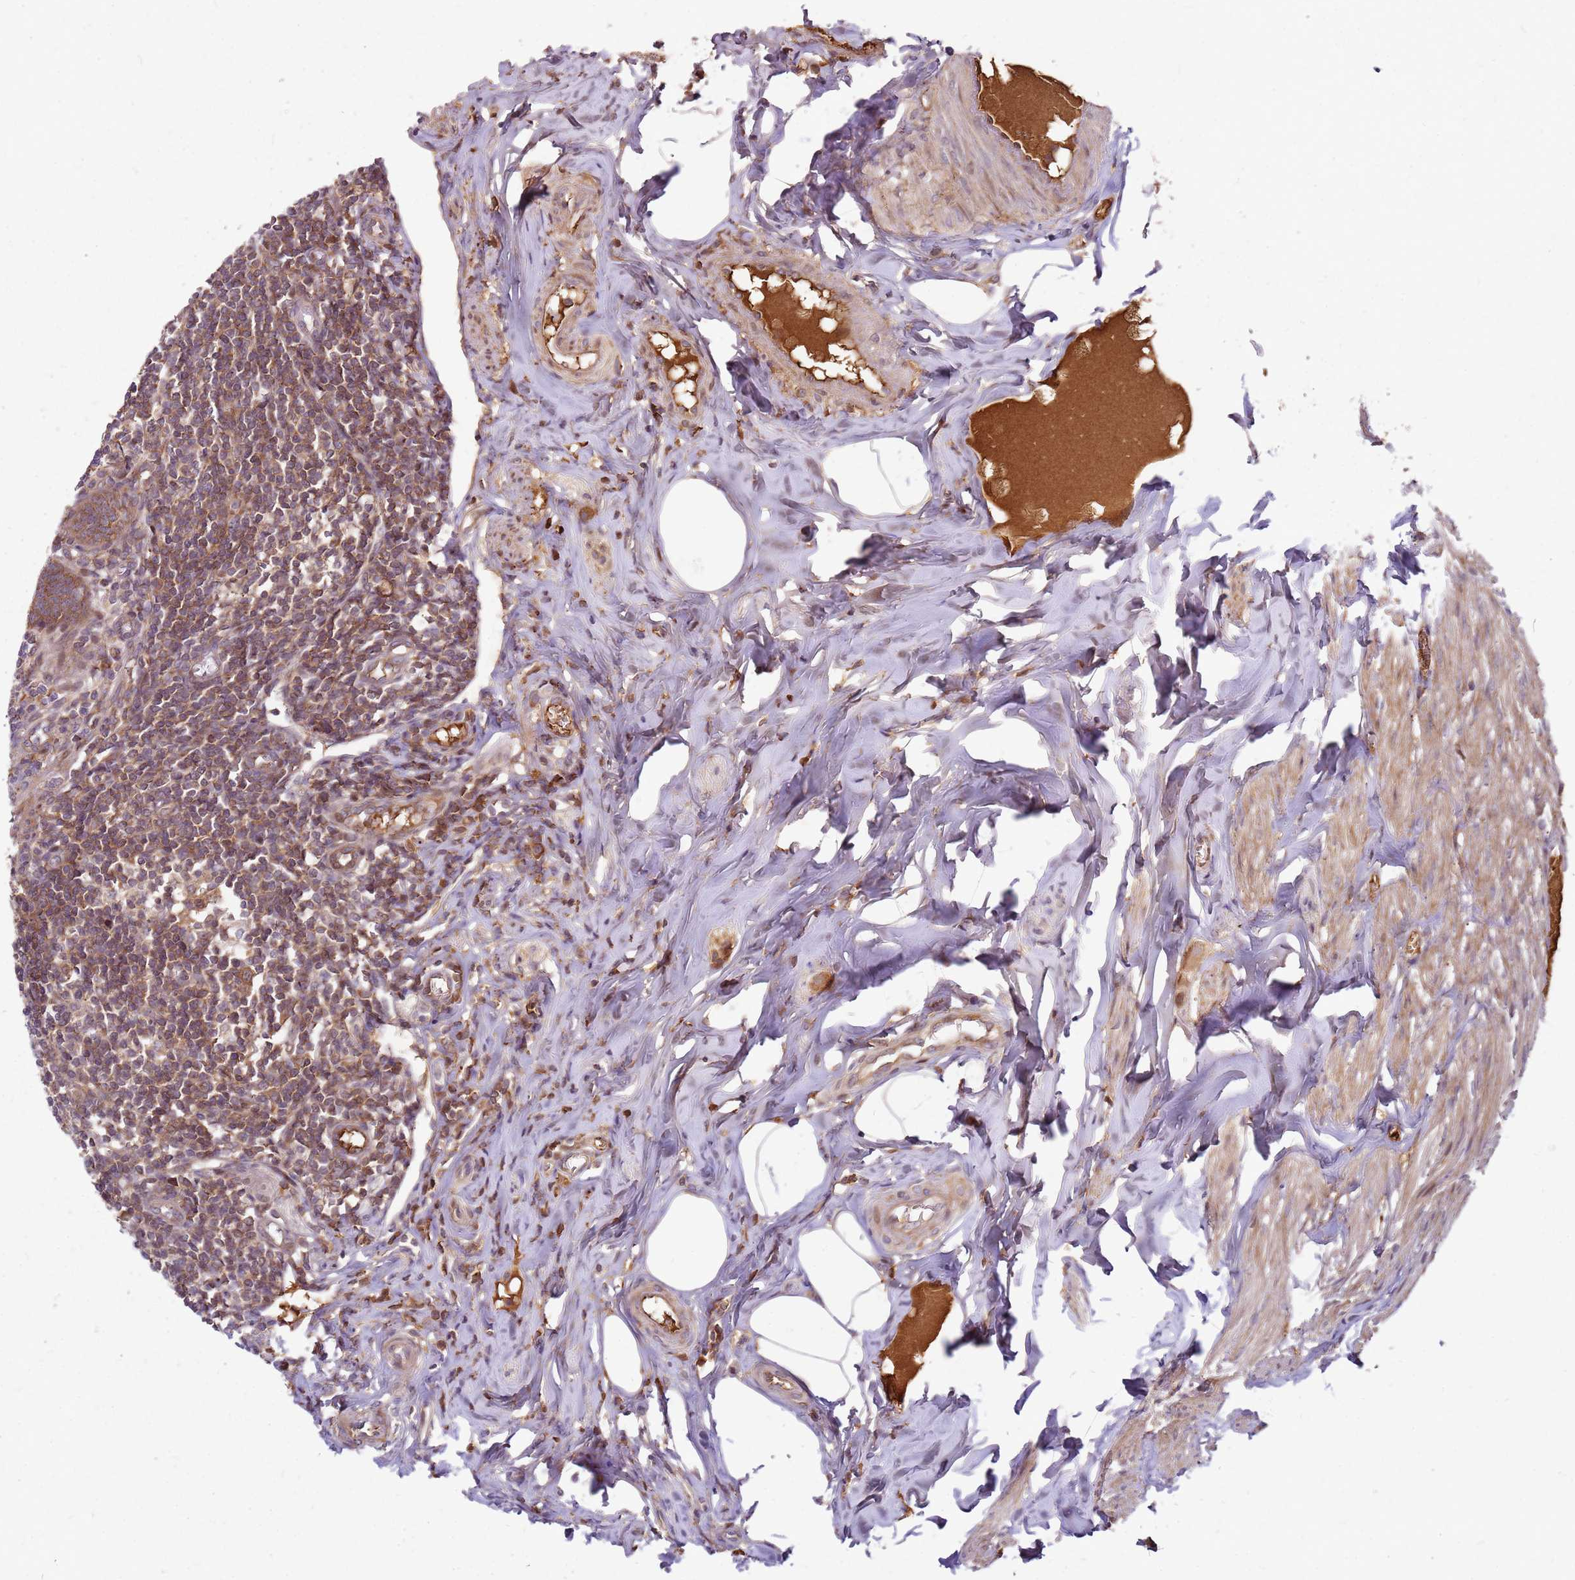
{"staining": {"intensity": "moderate", "quantity": ">75%", "location": "cytoplasmic/membranous"}, "tissue": "appendix", "cell_type": "Glandular cells", "image_type": "normal", "snomed": [{"axis": "morphology", "description": "Normal tissue, NOS"}, {"axis": "topography", "description": "Appendix"}], "caption": "Human appendix stained with a brown dye displays moderate cytoplasmic/membranous positive positivity in approximately >75% of glandular cells.", "gene": "CCDC159", "patient": {"sex": "female", "age": 33}}